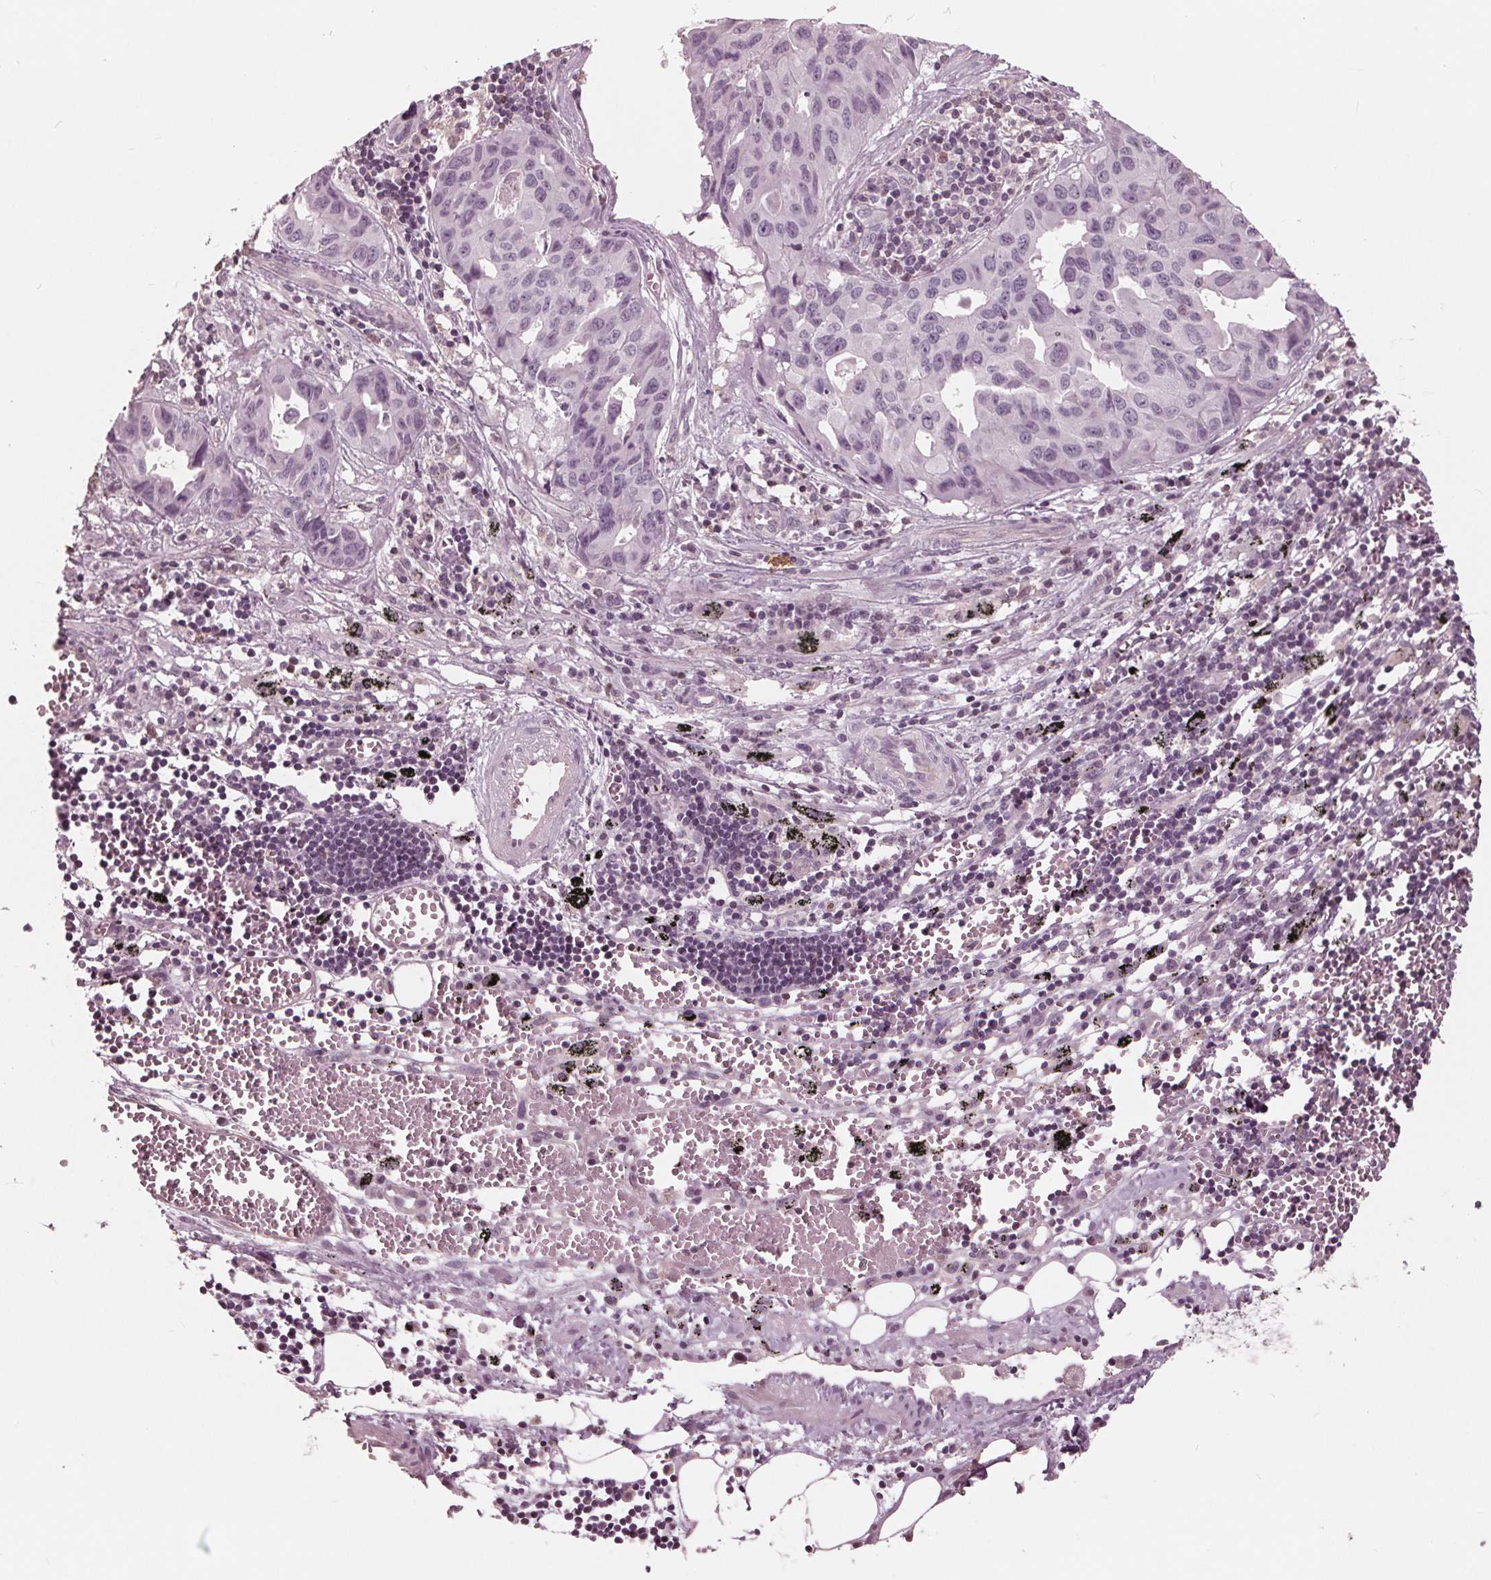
{"staining": {"intensity": "negative", "quantity": "none", "location": "none"}, "tissue": "lung cancer", "cell_type": "Tumor cells", "image_type": "cancer", "snomed": [{"axis": "morphology", "description": "Adenocarcinoma, NOS"}, {"axis": "topography", "description": "Lymph node"}, {"axis": "topography", "description": "Lung"}], "caption": "The IHC micrograph has no significant expression in tumor cells of lung cancer tissue.", "gene": "ING3", "patient": {"sex": "male", "age": 64}}